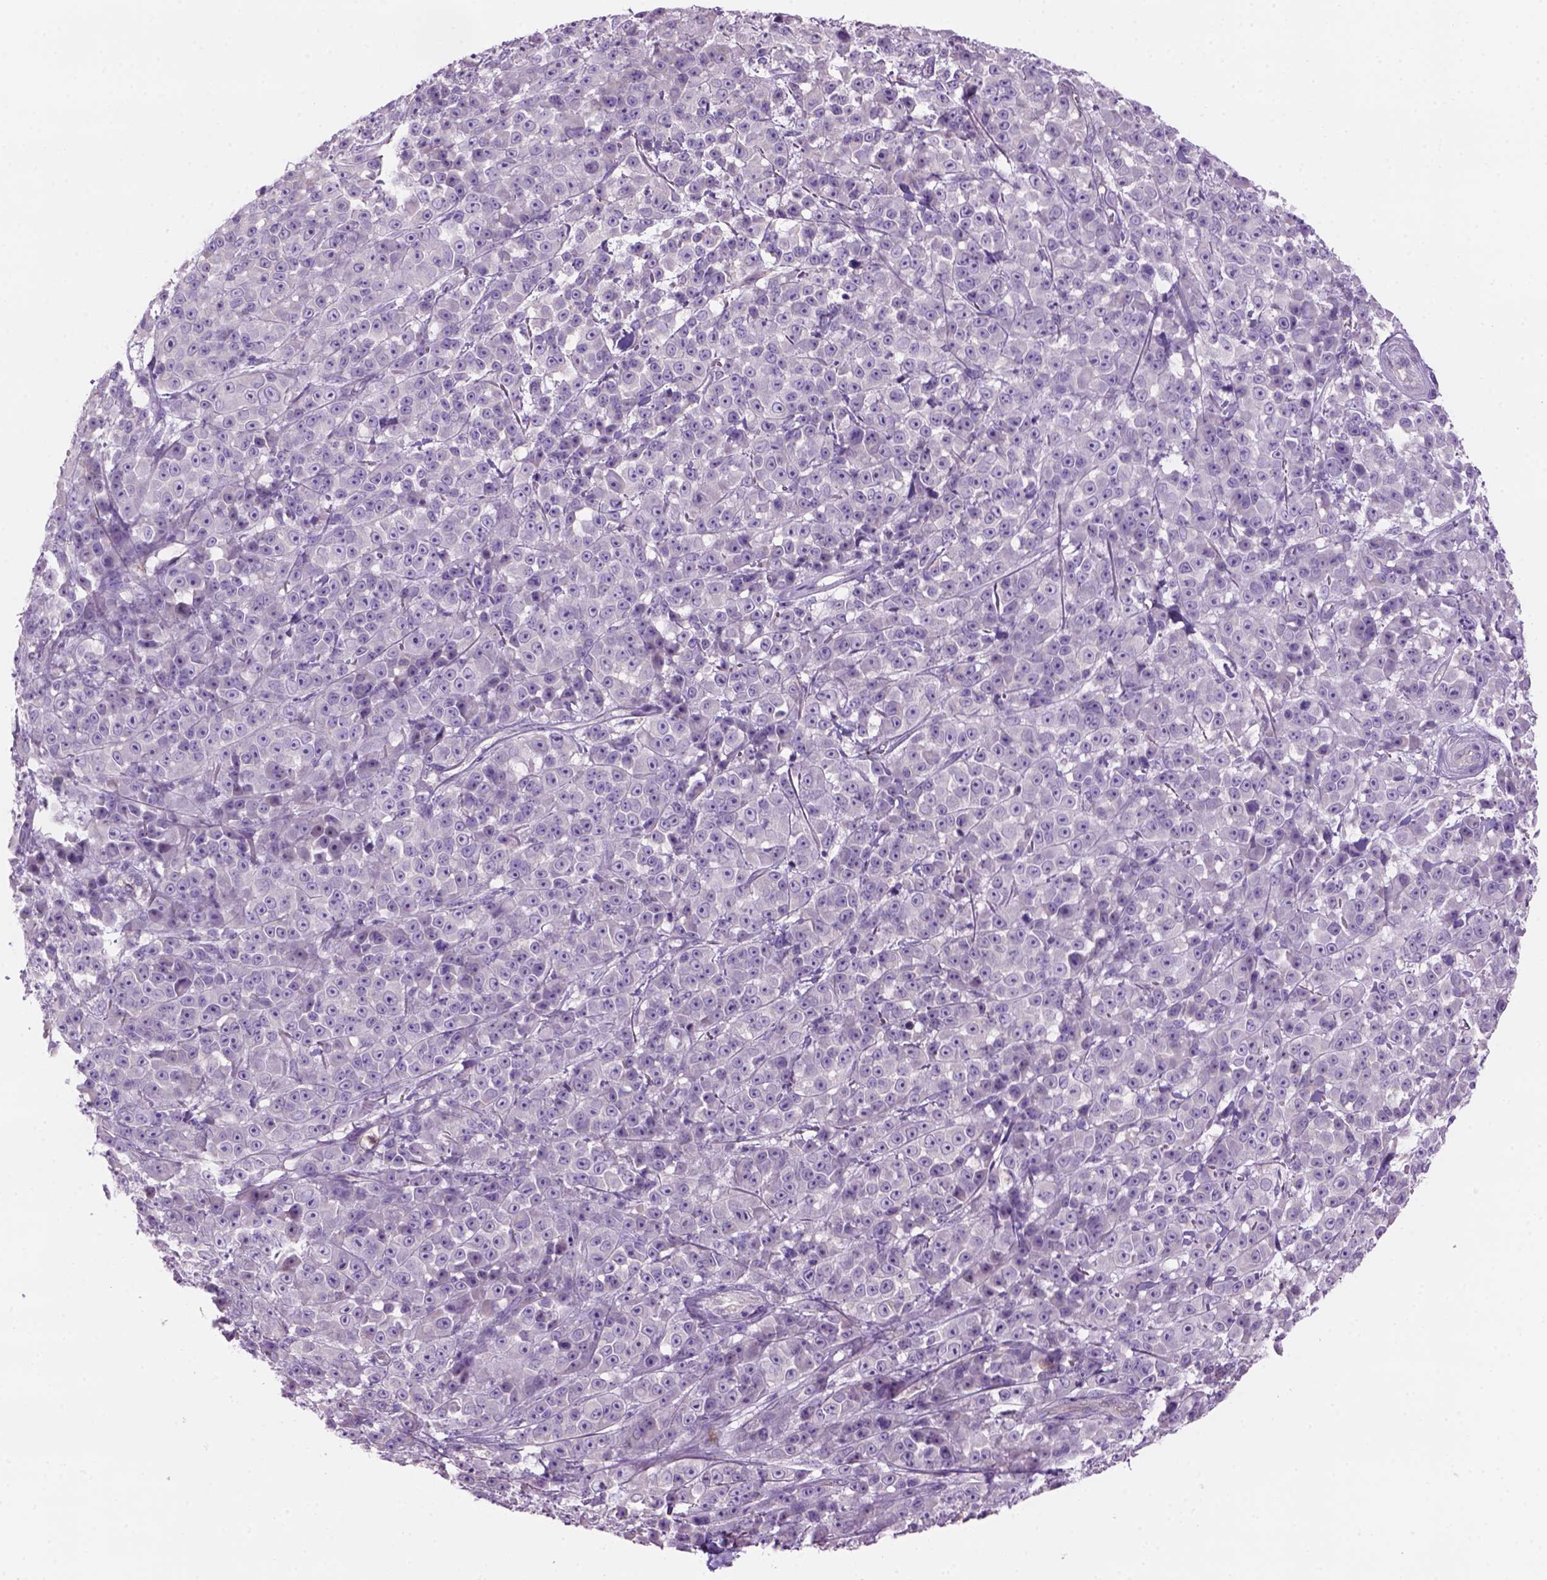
{"staining": {"intensity": "negative", "quantity": "none", "location": "none"}, "tissue": "melanoma", "cell_type": "Tumor cells", "image_type": "cancer", "snomed": [{"axis": "morphology", "description": "Malignant melanoma, NOS"}, {"axis": "topography", "description": "Skin"}, {"axis": "topography", "description": "Skin of back"}], "caption": "Immunohistochemistry histopathology image of neoplastic tissue: human malignant melanoma stained with DAB exhibits no significant protein expression in tumor cells.", "gene": "CD84", "patient": {"sex": "male", "age": 91}}